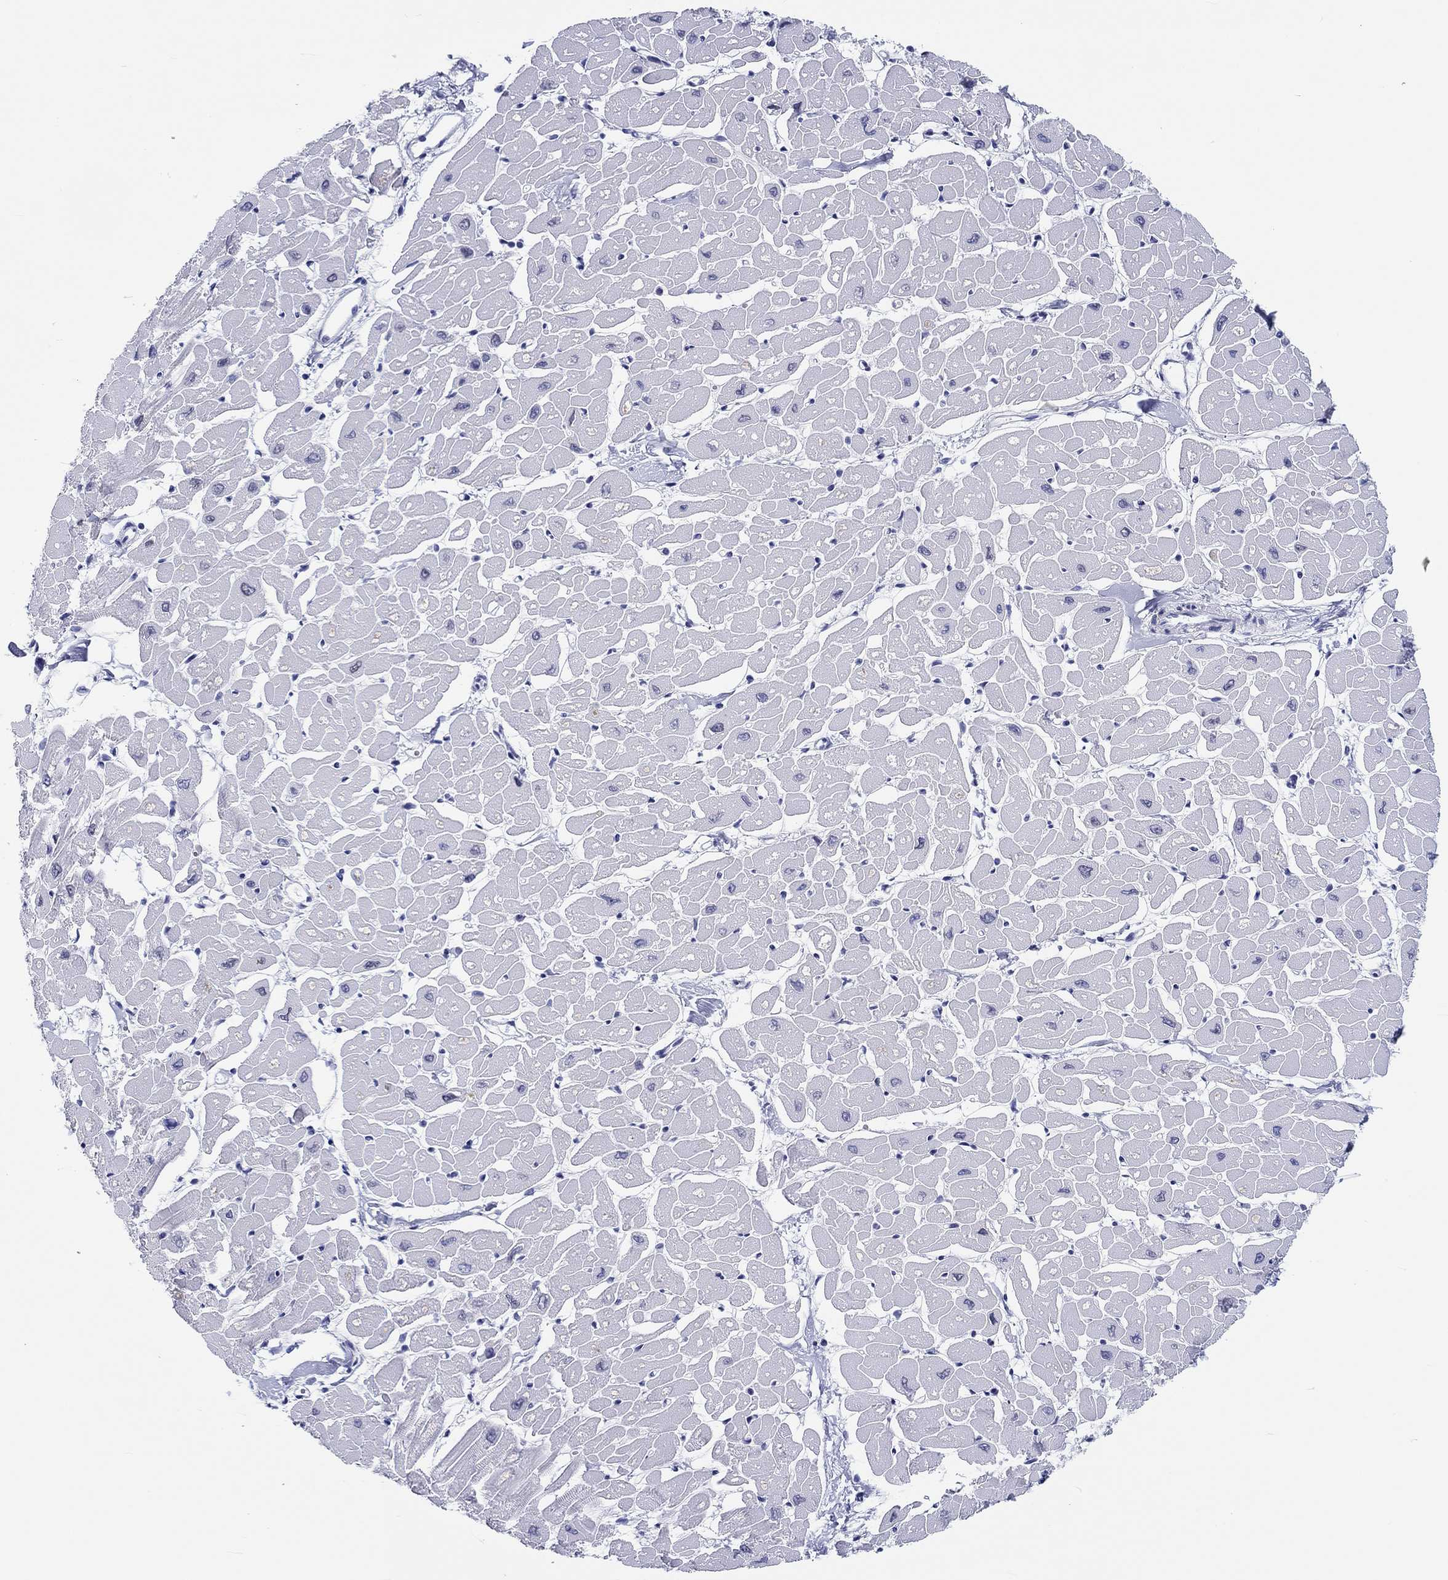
{"staining": {"intensity": "negative", "quantity": "none", "location": "none"}, "tissue": "heart muscle", "cell_type": "Cardiomyocytes", "image_type": "normal", "snomed": [{"axis": "morphology", "description": "Normal tissue, NOS"}, {"axis": "topography", "description": "Heart"}], "caption": "This is an immunohistochemistry histopathology image of normal heart muscle. There is no staining in cardiomyocytes.", "gene": "H1", "patient": {"sex": "male", "age": 57}}